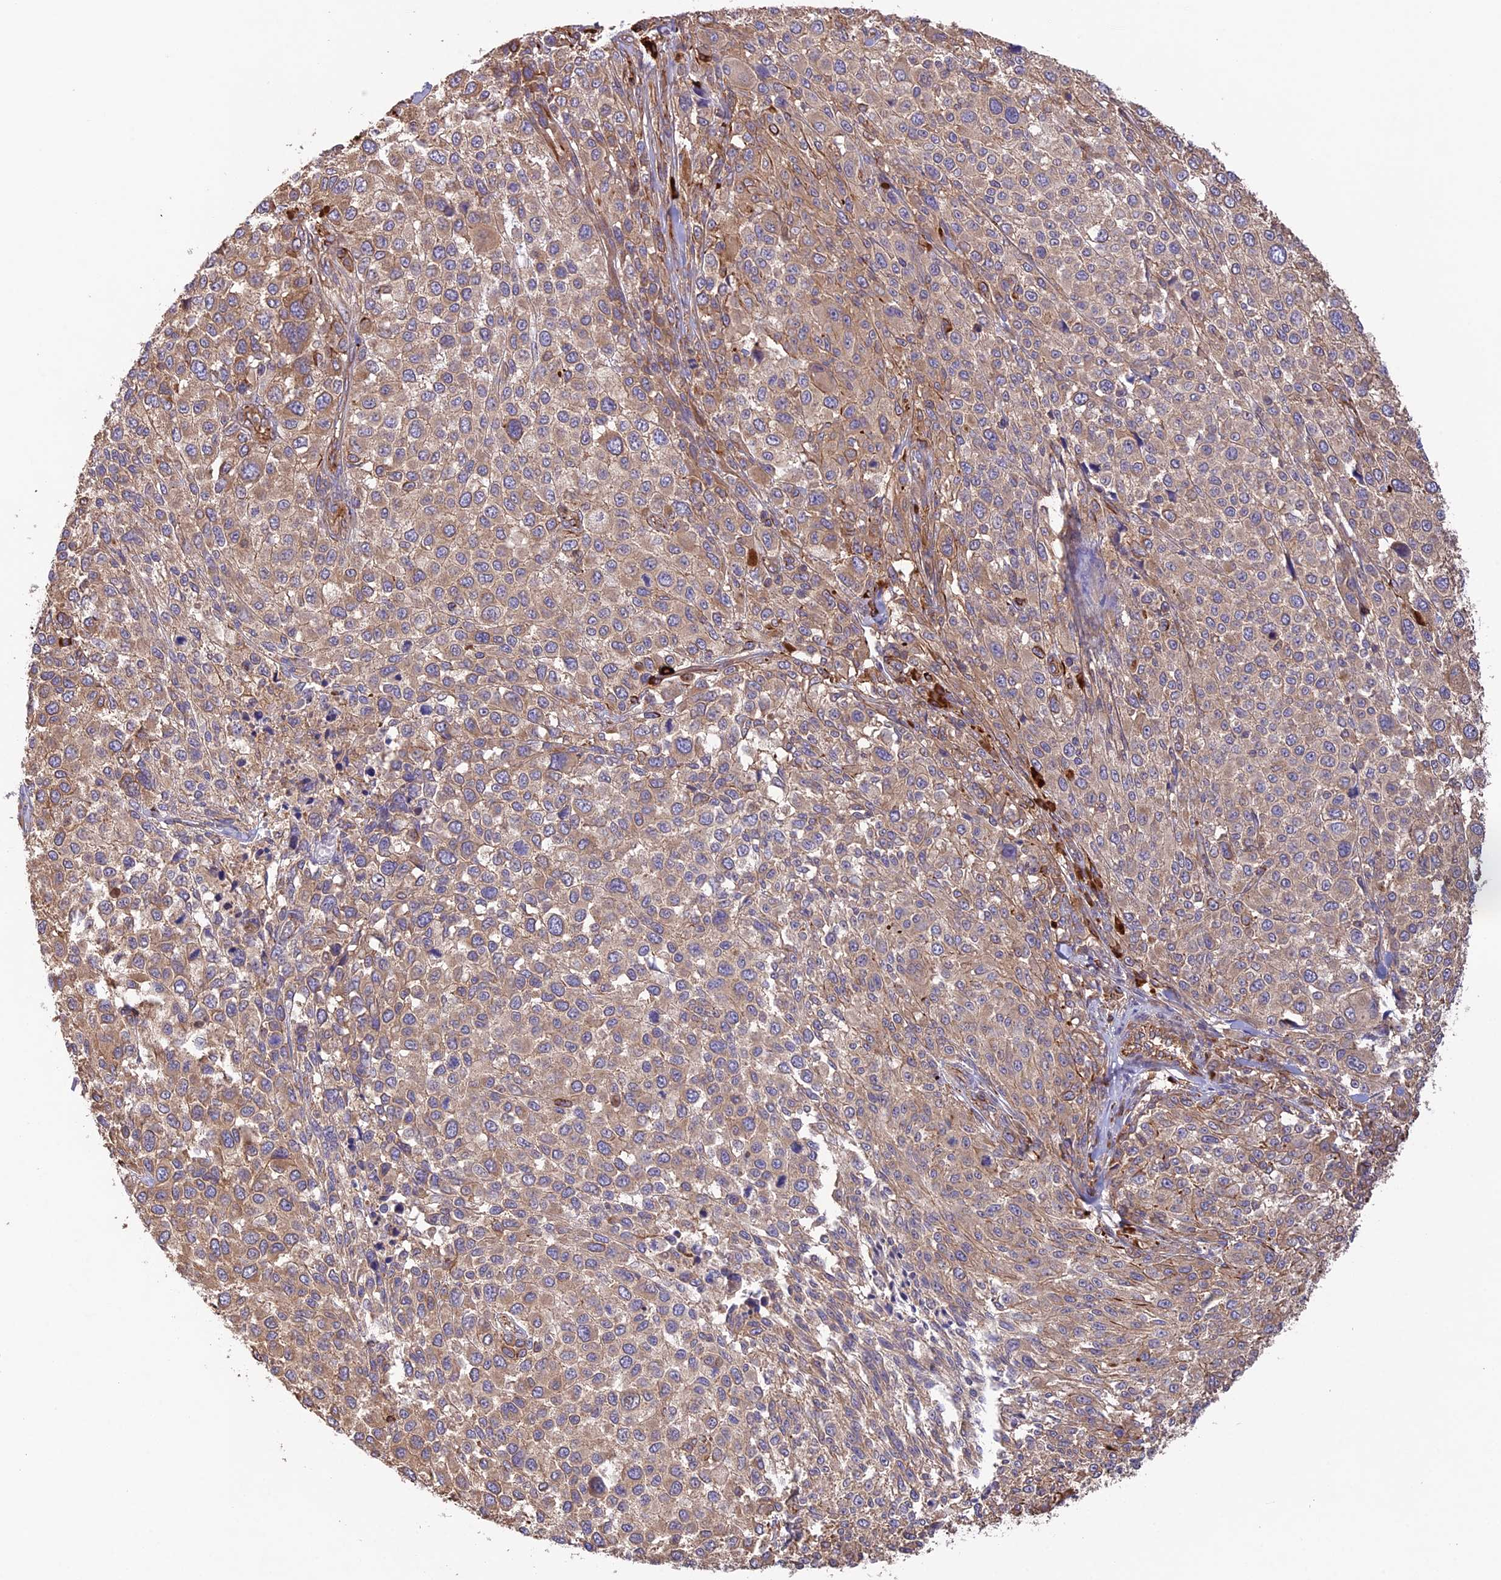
{"staining": {"intensity": "moderate", "quantity": "25%-75%", "location": "cytoplasmic/membranous"}, "tissue": "melanoma", "cell_type": "Tumor cells", "image_type": "cancer", "snomed": [{"axis": "morphology", "description": "Malignant melanoma, NOS"}, {"axis": "topography", "description": "Skin of trunk"}], "caption": "Melanoma tissue shows moderate cytoplasmic/membranous expression in approximately 25%-75% of tumor cells, visualized by immunohistochemistry.", "gene": "GAS8", "patient": {"sex": "male", "age": 71}}